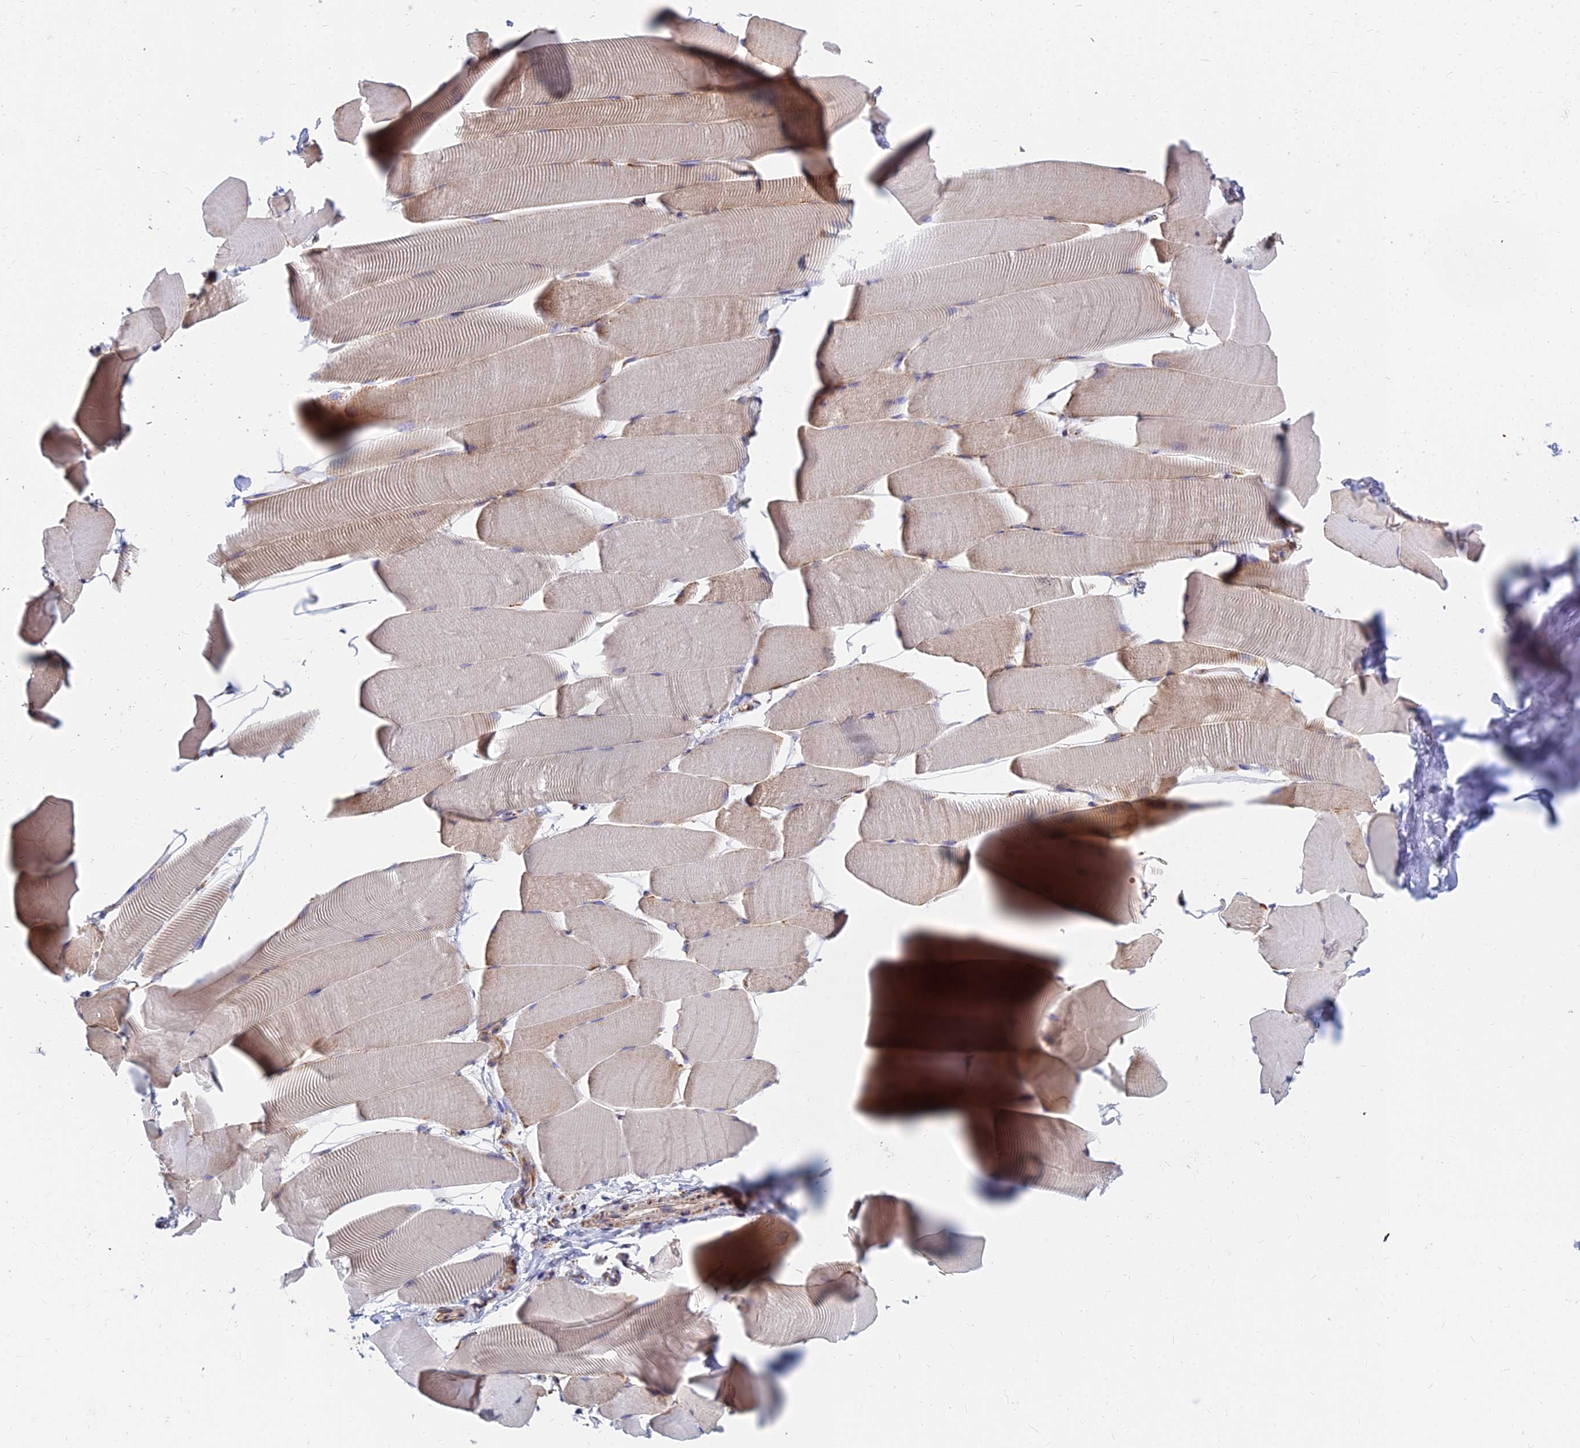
{"staining": {"intensity": "weak", "quantity": "<25%", "location": "cytoplasmic/membranous"}, "tissue": "skeletal muscle", "cell_type": "Myocytes", "image_type": "normal", "snomed": [{"axis": "morphology", "description": "Normal tissue, NOS"}, {"axis": "topography", "description": "Skeletal muscle"}], "caption": "There is no significant staining in myocytes of skeletal muscle.", "gene": "CCT6A", "patient": {"sex": "male", "age": 25}}